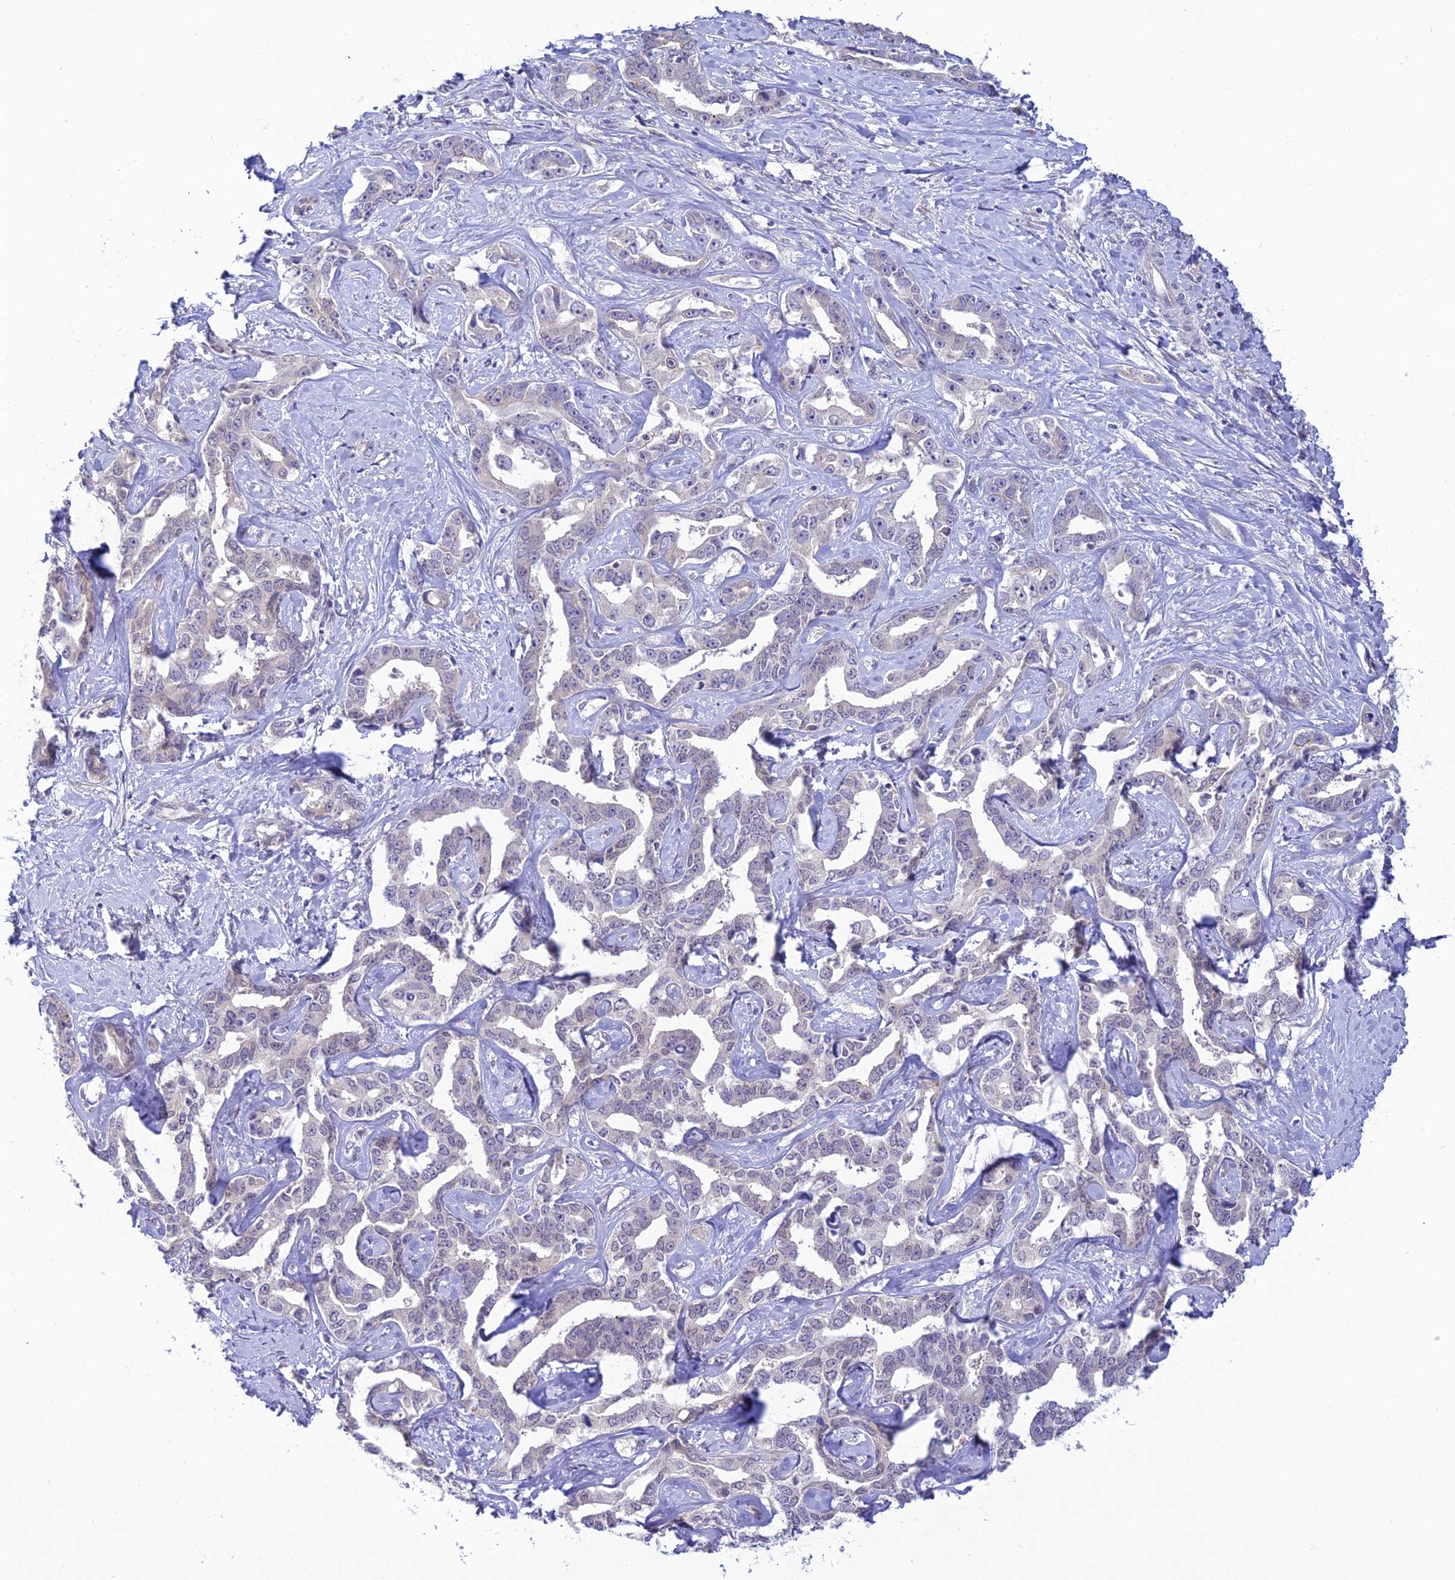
{"staining": {"intensity": "negative", "quantity": "none", "location": "none"}, "tissue": "liver cancer", "cell_type": "Tumor cells", "image_type": "cancer", "snomed": [{"axis": "morphology", "description": "Cholangiocarcinoma"}, {"axis": "topography", "description": "Liver"}], "caption": "A photomicrograph of human liver cholangiocarcinoma is negative for staining in tumor cells.", "gene": "SKIC8", "patient": {"sex": "male", "age": 59}}